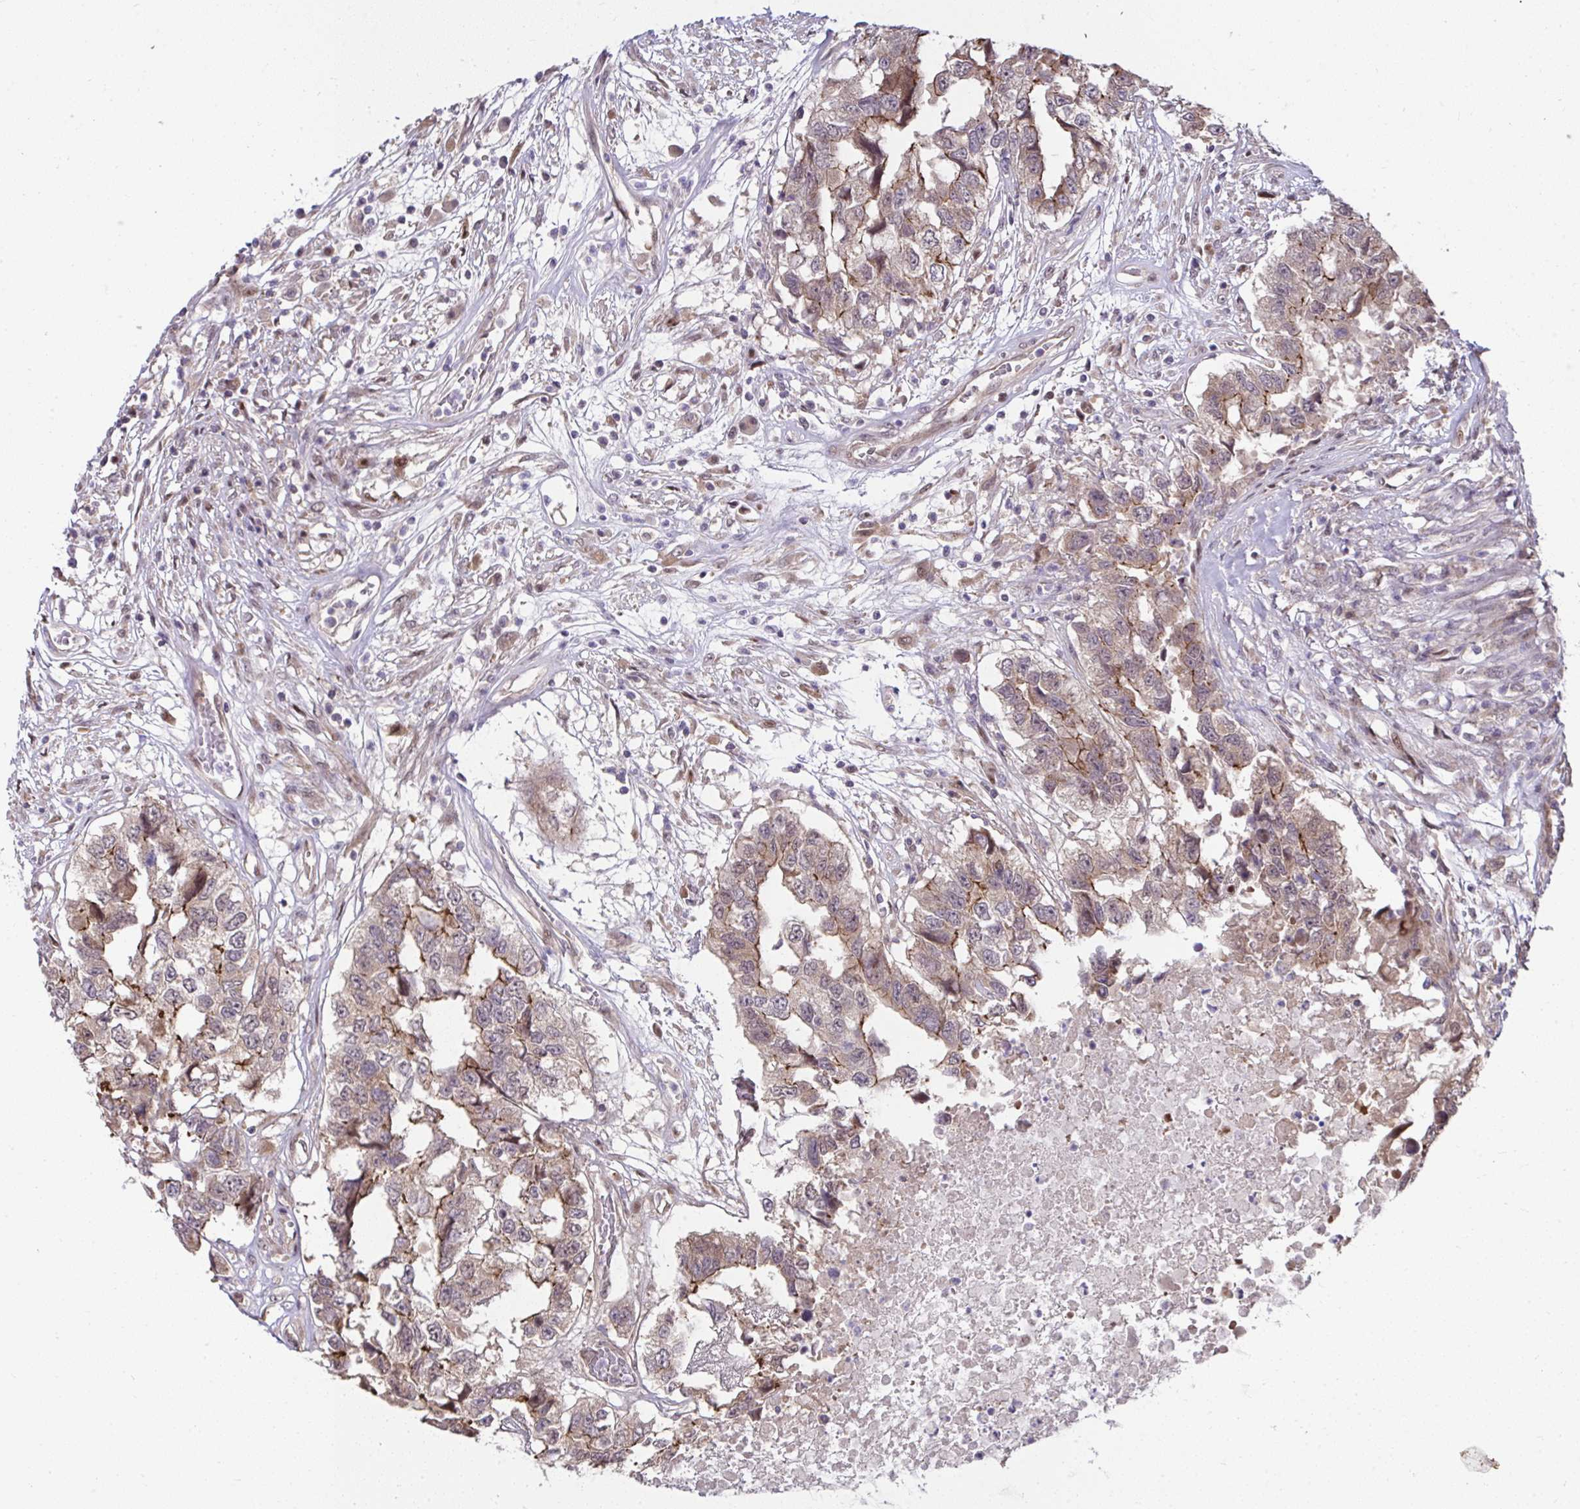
{"staining": {"intensity": "moderate", "quantity": ">75%", "location": "cytoplasmic/membranous,nuclear"}, "tissue": "testis cancer", "cell_type": "Tumor cells", "image_type": "cancer", "snomed": [{"axis": "morphology", "description": "Carcinoma, Embryonal, NOS"}, {"axis": "topography", "description": "Testis"}], "caption": "The histopathology image displays staining of testis cancer (embryonal carcinoma), revealing moderate cytoplasmic/membranous and nuclear protein expression (brown color) within tumor cells. (brown staining indicates protein expression, while blue staining denotes nuclei).", "gene": "RDH14", "patient": {"sex": "male", "age": 83}}